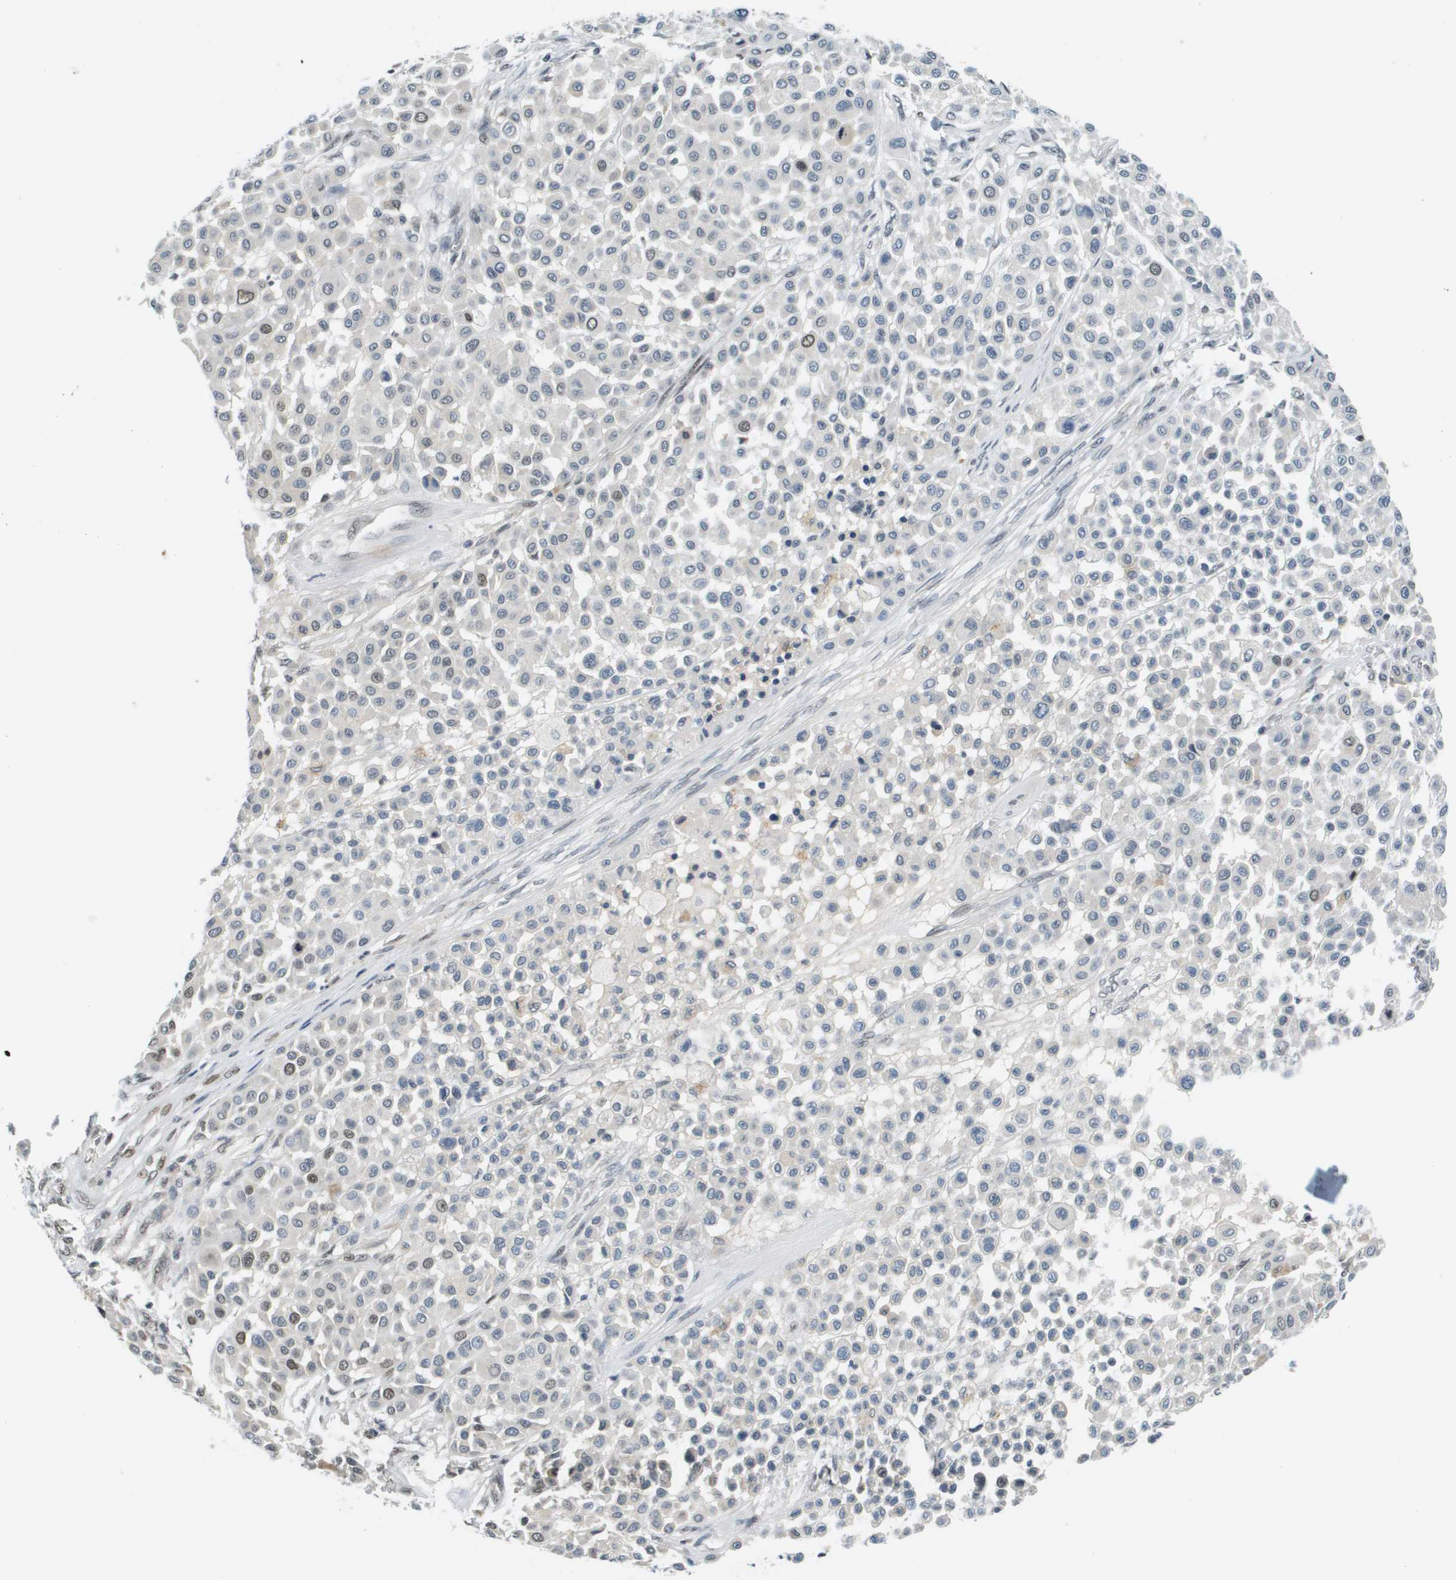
{"staining": {"intensity": "moderate", "quantity": "<25%", "location": "nuclear"}, "tissue": "melanoma", "cell_type": "Tumor cells", "image_type": "cancer", "snomed": [{"axis": "morphology", "description": "Malignant melanoma, Metastatic site"}, {"axis": "topography", "description": "Soft tissue"}], "caption": "Immunohistochemical staining of human melanoma displays low levels of moderate nuclear protein positivity in about <25% of tumor cells. (DAB (3,3'-diaminobenzidine) IHC, brown staining for protein, blue staining for nuclei).", "gene": "CBX5", "patient": {"sex": "male", "age": 41}}